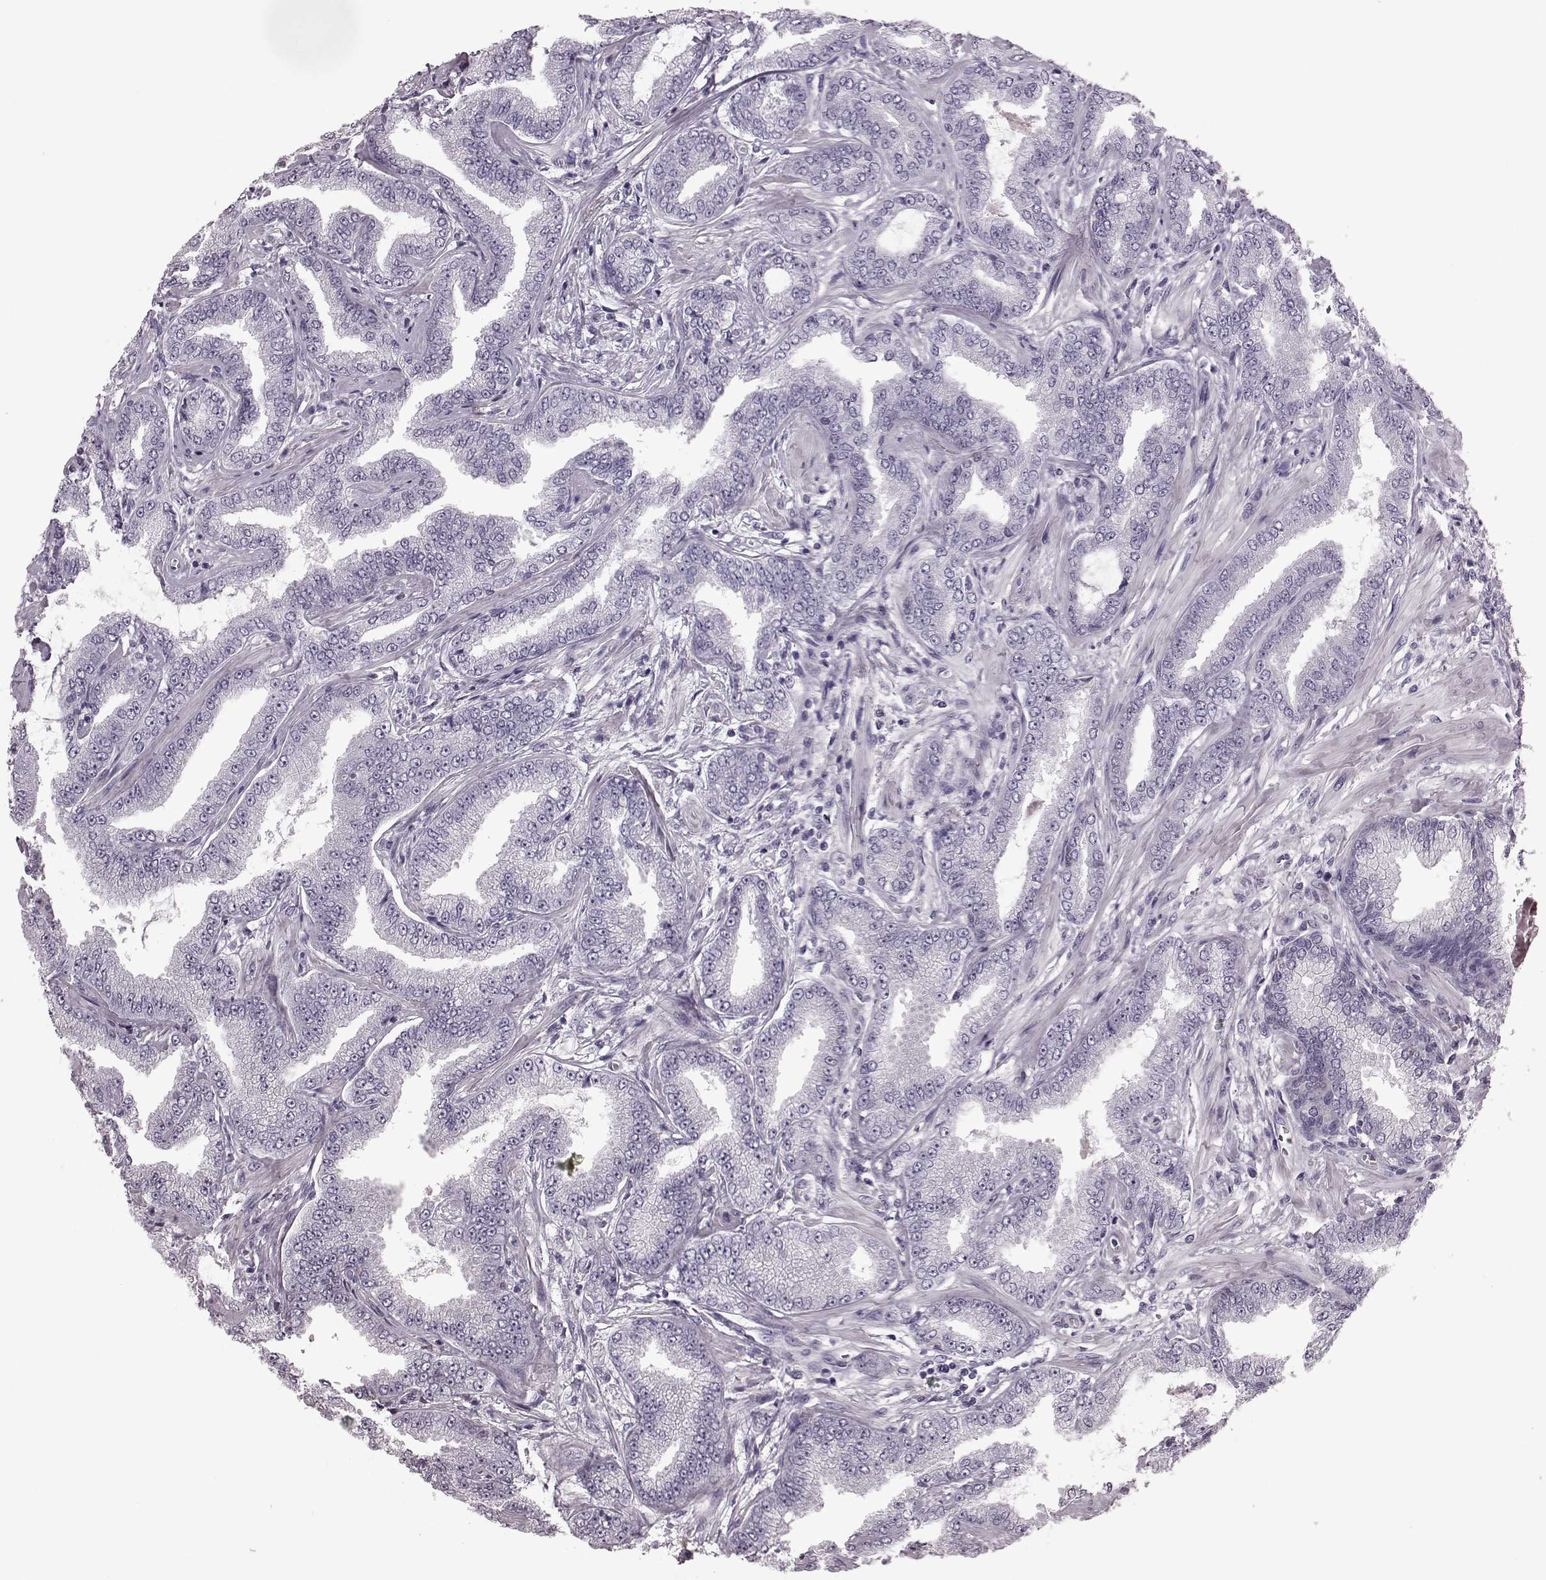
{"staining": {"intensity": "negative", "quantity": "none", "location": "none"}, "tissue": "prostate cancer", "cell_type": "Tumor cells", "image_type": "cancer", "snomed": [{"axis": "morphology", "description": "Adenocarcinoma, Low grade"}, {"axis": "topography", "description": "Prostate"}], "caption": "Immunohistochemistry (IHC) micrograph of neoplastic tissue: human prostate cancer stained with DAB displays no significant protein positivity in tumor cells.", "gene": "CRYBA2", "patient": {"sex": "male", "age": 55}}